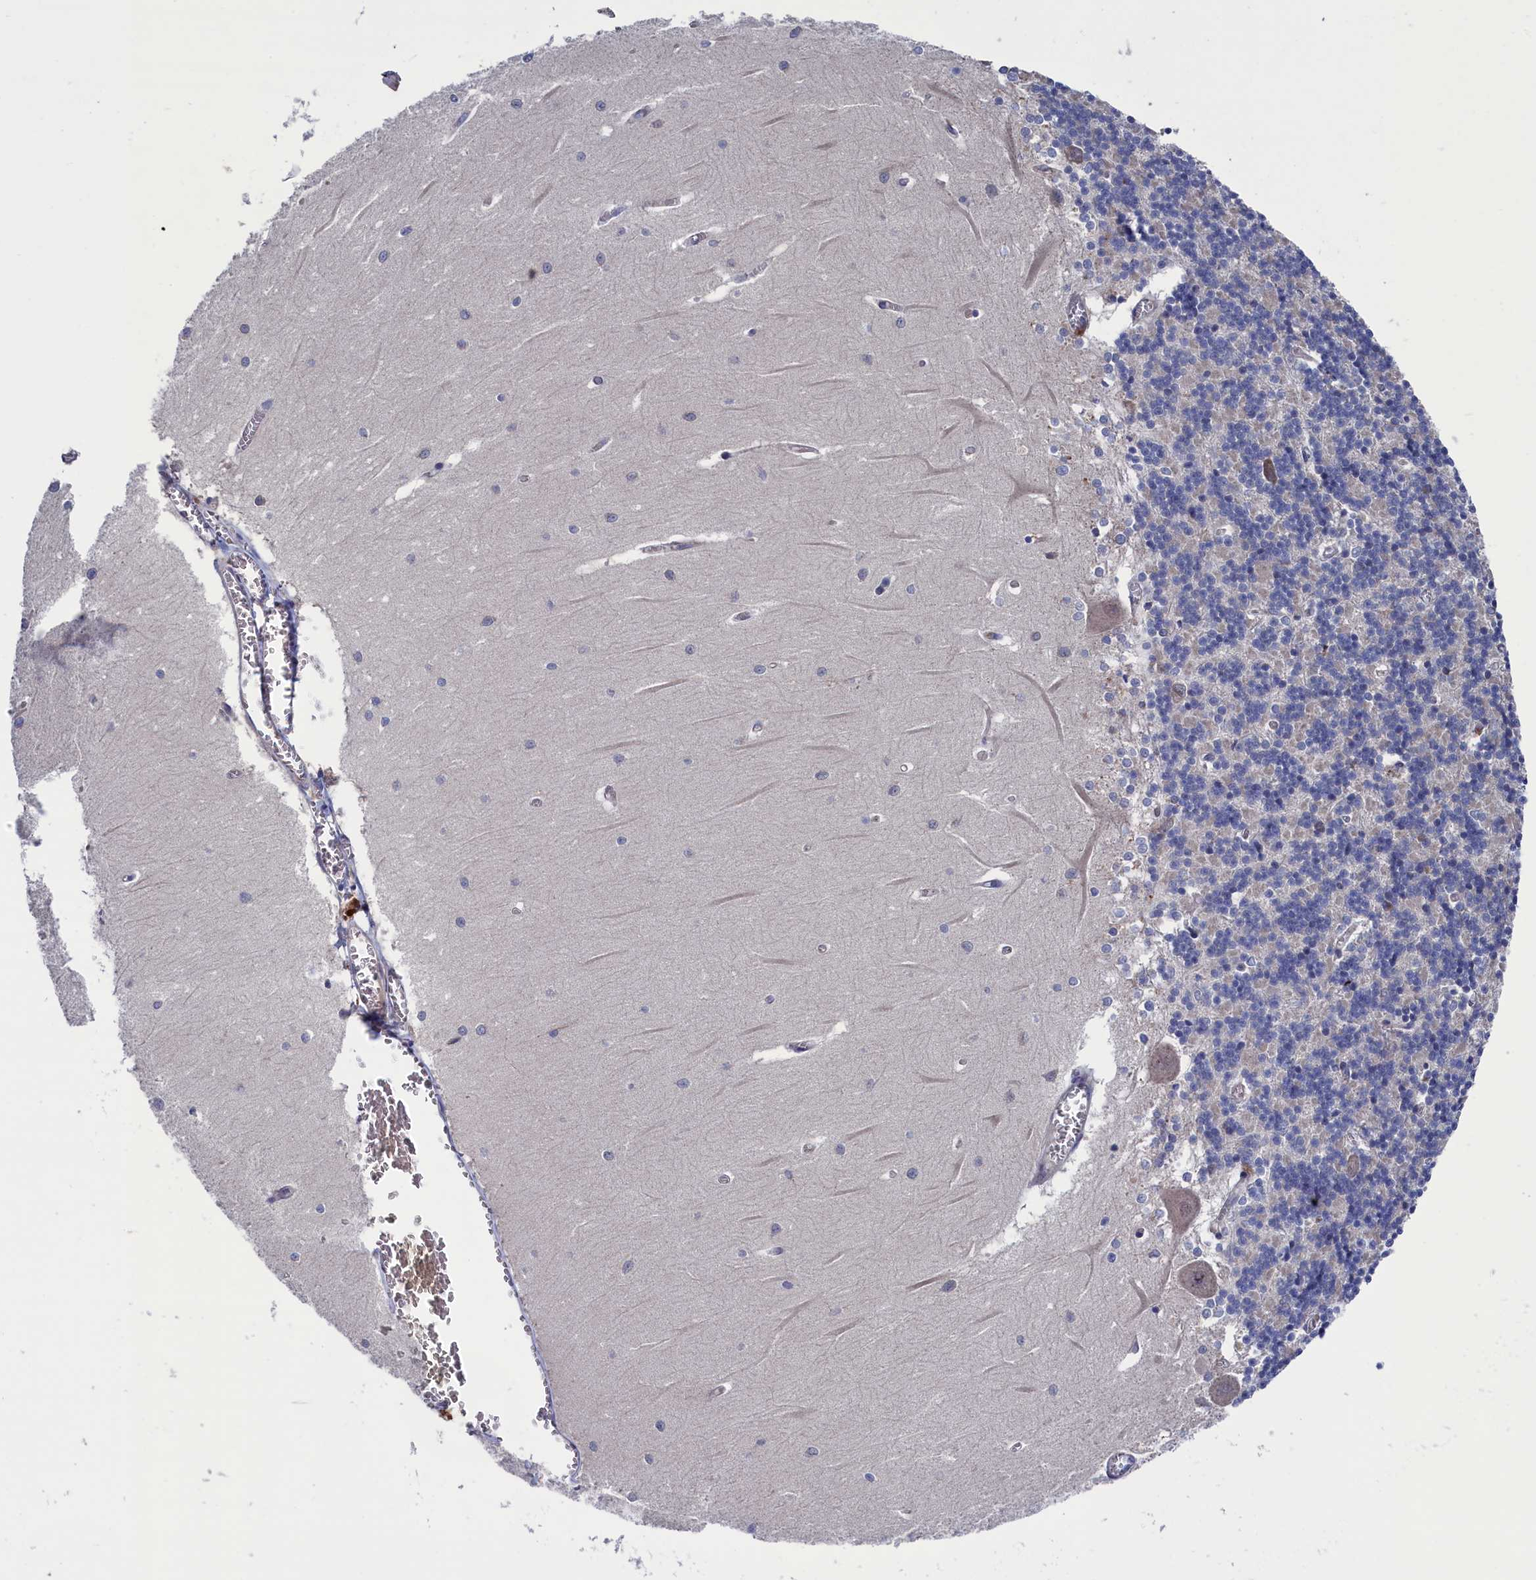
{"staining": {"intensity": "negative", "quantity": "none", "location": "none"}, "tissue": "cerebellum", "cell_type": "Cells in granular layer", "image_type": "normal", "snomed": [{"axis": "morphology", "description": "Normal tissue, NOS"}, {"axis": "topography", "description": "Cerebellum"}], "caption": "A high-resolution image shows IHC staining of normal cerebellum, which exhibits no significant staining in cells in granular layer.", "gene": "SPATA13", "patient": {"sex": "male", "age": 37}}